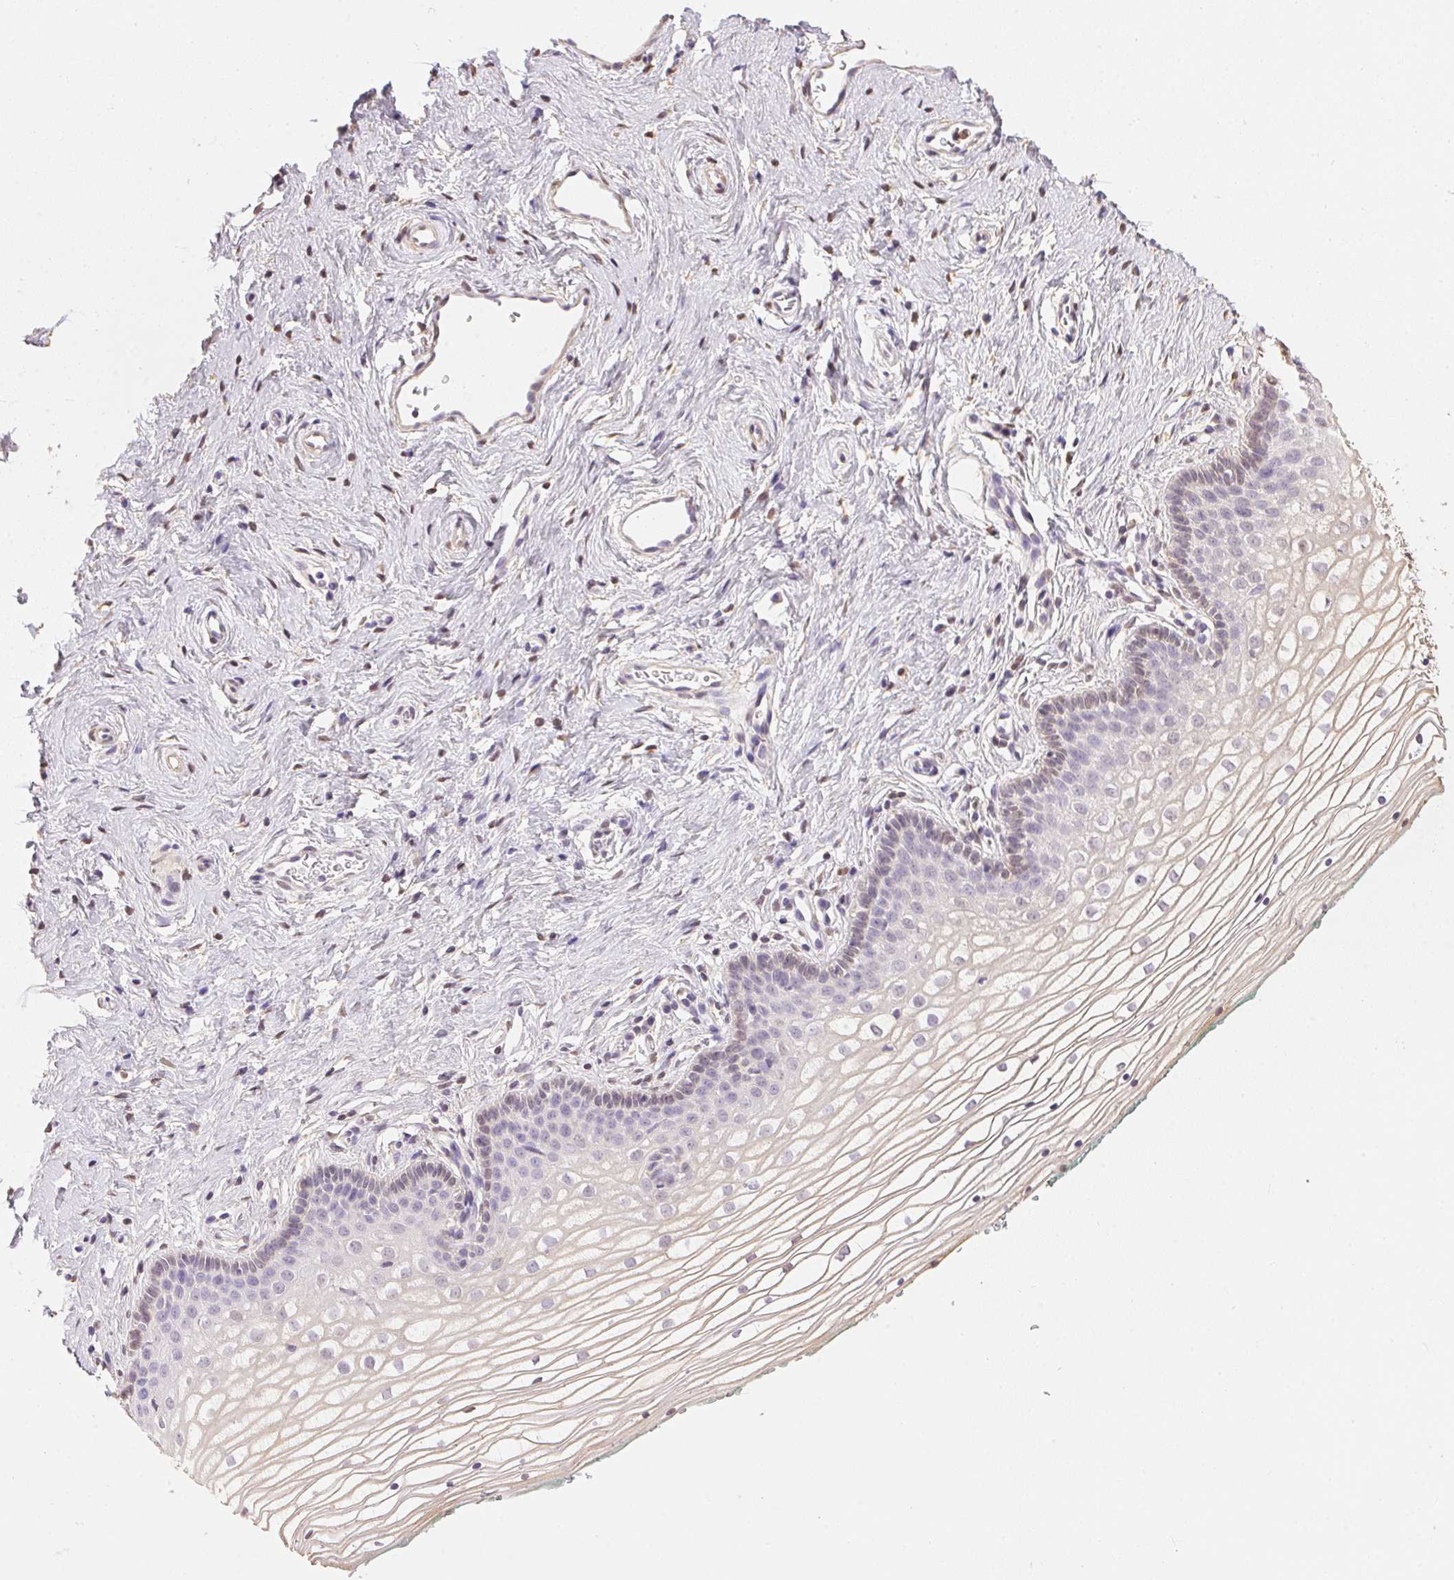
{"staining": {"intensity": "negative", "quantity": "none", "location": "none"}, "tissue": "vagina", "cell_type": "Squamous epithelial cells", "image_type": "normal", "snomed": [{"axis": "morphology", "description": "Normal tissue, NOS"}, {"axis": "topography", "description": "Vagina"}], "caption": "Immunohistochemistry (IHC) image of normal vagina: vagina stained with DAB shows no significant protein positivity in squamous epithelial cells.", "gene": "S100A3", "patient": {"sex": "female", "age": 36}}